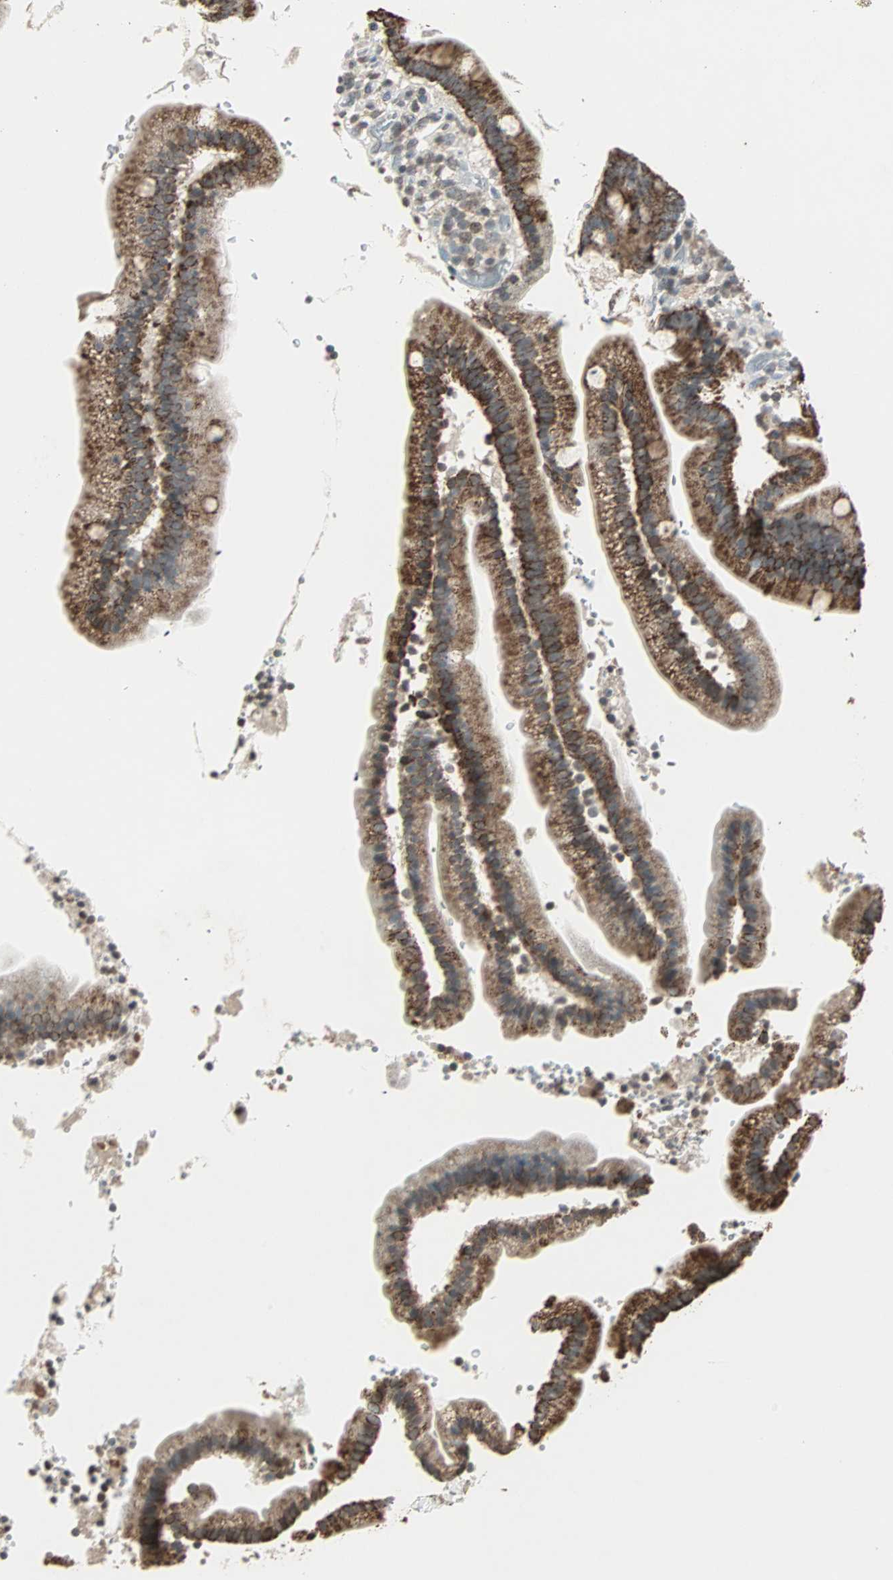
{"staining": {"intensity": "strong", "quantity": ">75%", "location": "cytoplasmic/membranous,nuclear"}, "tissue": "duodenum", "cell_type": "Glandular cells", "image_type": "normal", "snomed": [{"axis": "morphology", "description": "Normal tissue, NOS"}, {"axis": "topography", "description": "Duodenum"}], "caption": "Brown immunohistochemical staining in normal duodenum reveals strong cytoplasmic/membranous,nuclear positivity in about >75% of glandular cells.", "gene": "PRELID1", "patient": {"sex": "male", "age": 66}}